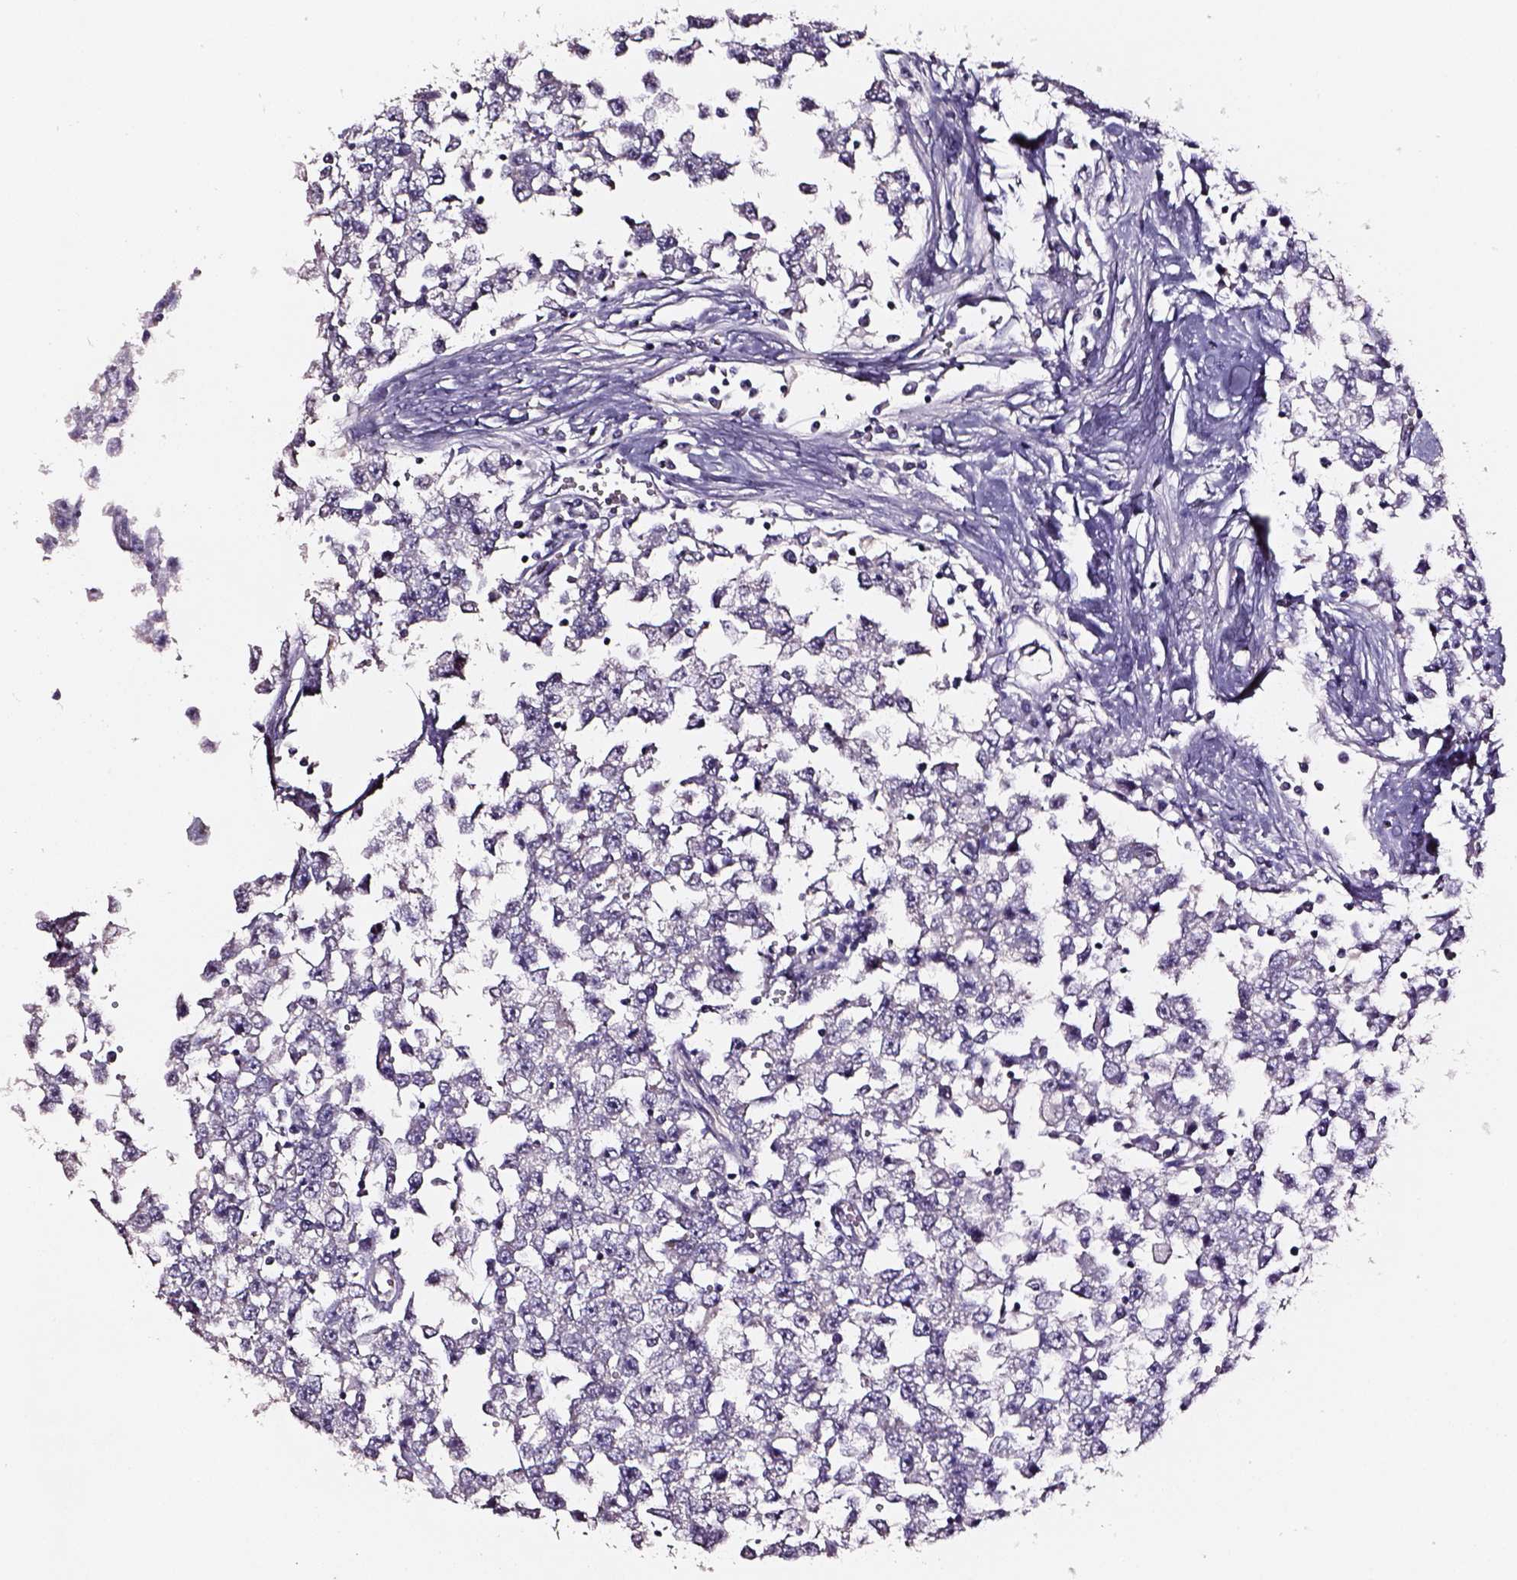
{"staining": {"intensity": "negative", "quantity": "none", "location": "none"}, "tissue": "testis cancer", "cell_type": "Tumor cells", "image_type": "cancer", "snomed": [{"axis": "morphology", "description": "Seminoma, NOS"}, {"axis": "topography", "description": "Testis"}], "caption": "Testis cancer (seminoma) was stained to show a protein in brown. There is no significant expression in tumor cells.", "gene": "AADAT", "patient": {"sex": "male", "age": 34}}